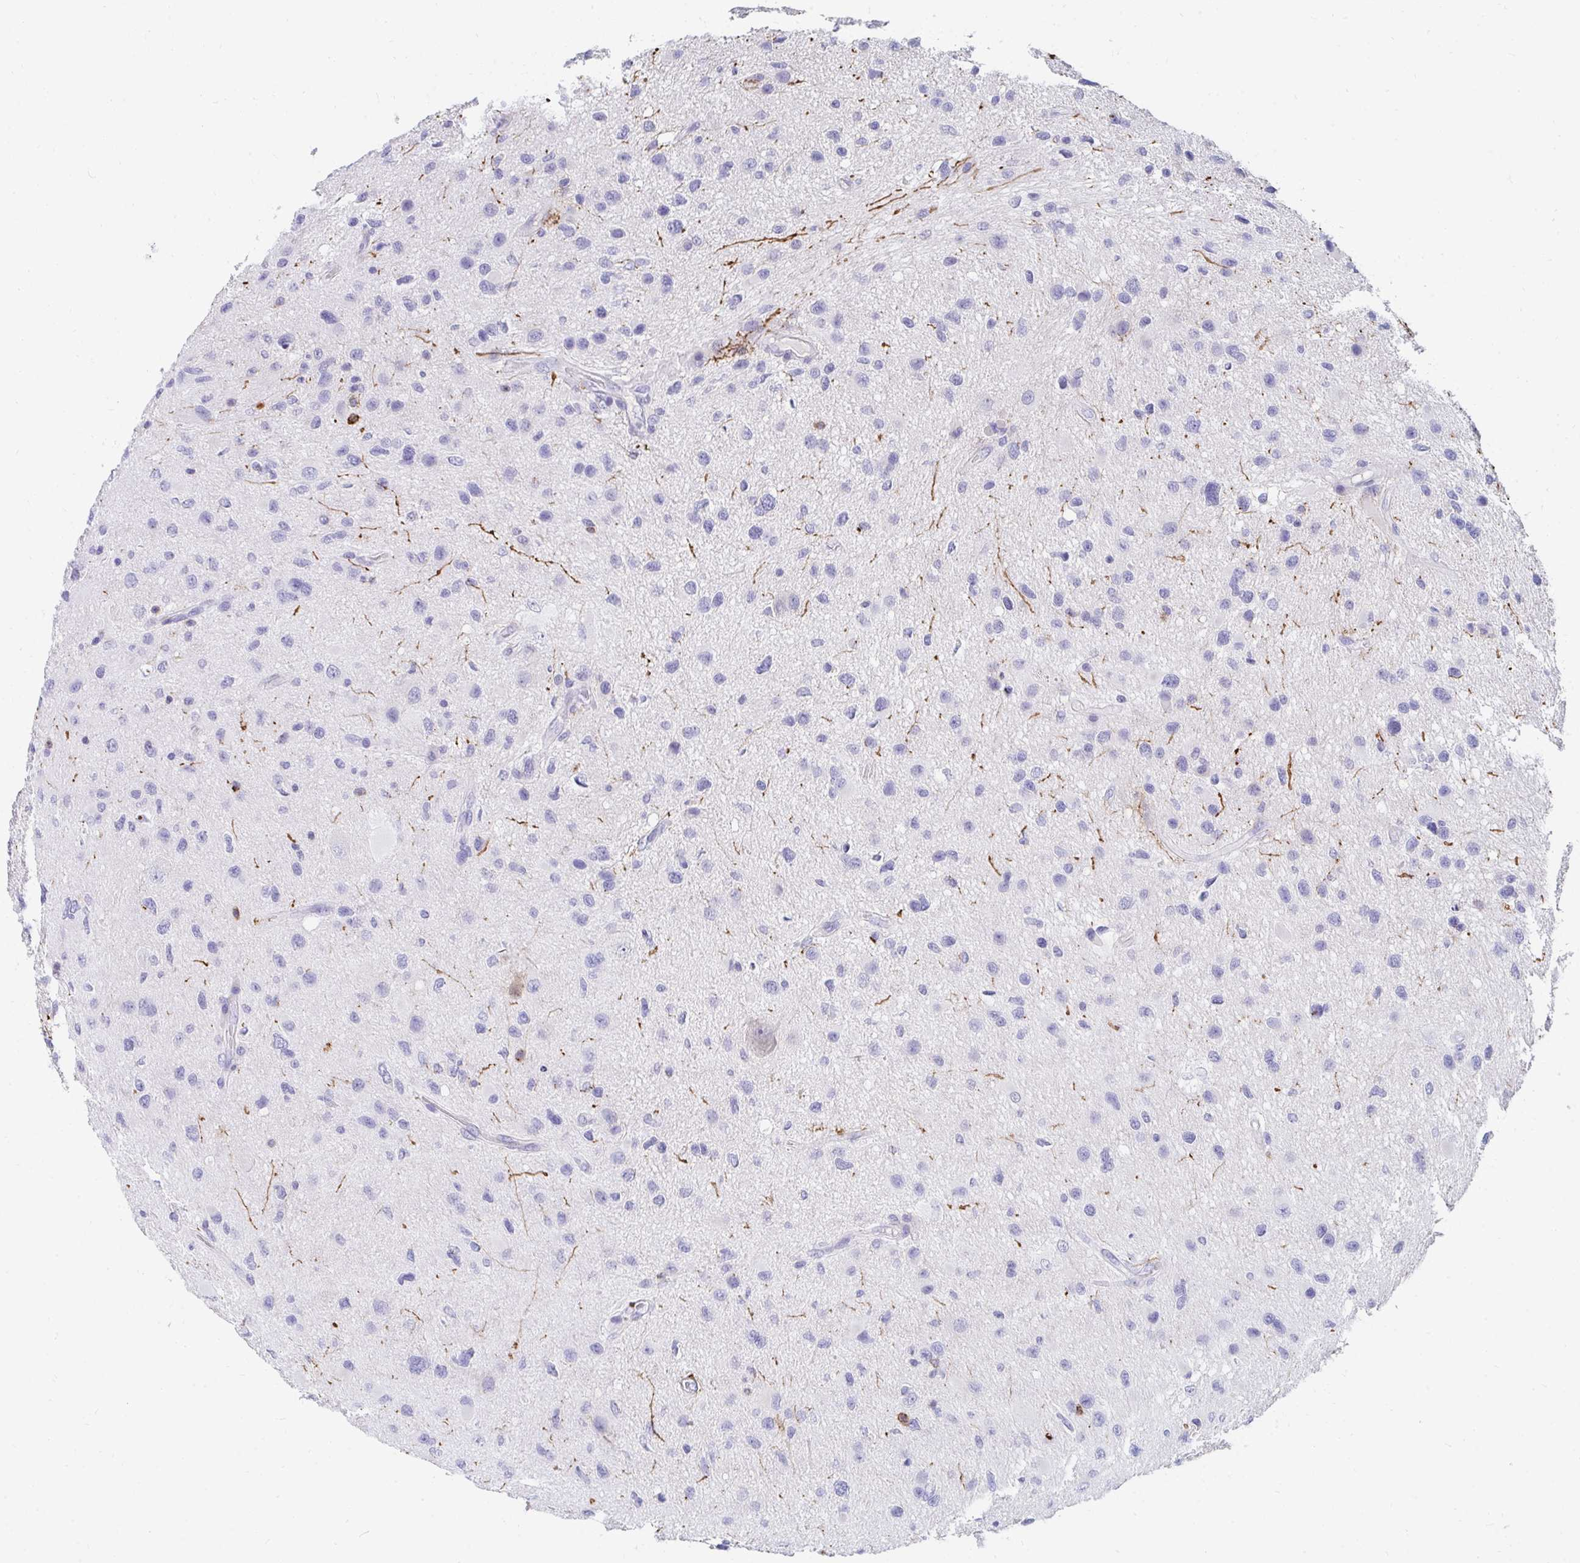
{"staining": {"intensity": "negative", "quantity": "none", "location": "none"}, "tissue": "glioma", "cell_type": "Tumor cells", "image_type": "cancer", "snomed": [{"axis": "morphology", "description": "Glioma, malignant, Low grade"}, {"axis": "topography", "description": "Brain"}], "caption": "This is an immunohistochemistry (IHC) photomicrograph of glioma. There is no positivity in tumor cells.", "gene": "CD7", "patient": {"sex": "female", "age": 32}}